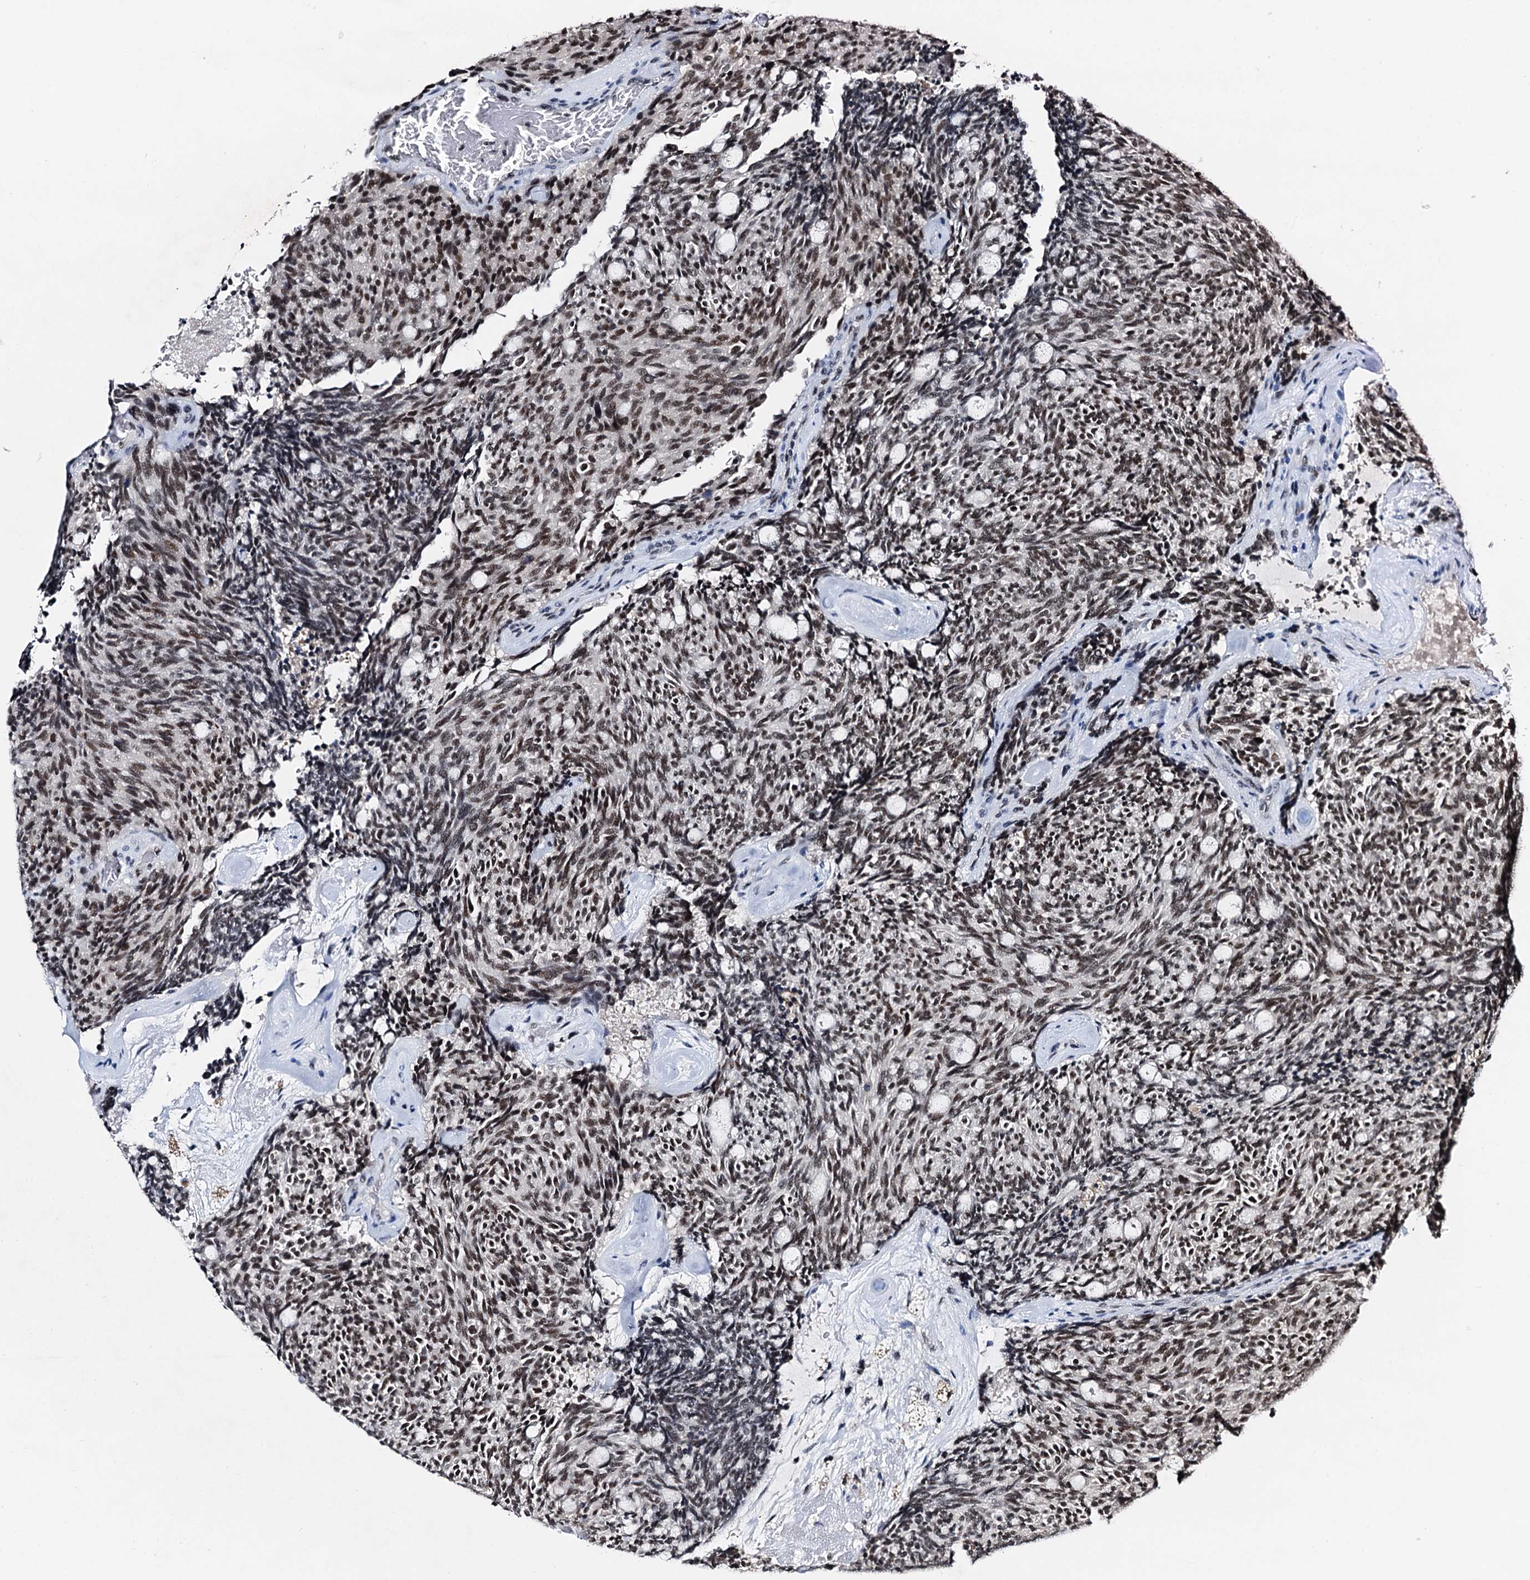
{"staining": {"intensity": "moderate", "quantity": ">75%", "location": "nuclear"}, "tissue": "carcinoid", "cell_type": "Tumor cells", "image_type": "cancer", "snomed": [{"axis": "morphology", "description": "Carcinoid, malignant, NOS"}, {"axis": "topography", "description": "Pancreas"}], "caption": "Immunohistochemistry photomicrograph of neoplastic tissue: human carcinoid stained using immunohistochemistry demonstrates medium levels of moderate protein expression localized specifically in the nuclear of tumor cells, appearing as a nuclear brown color.", "gene": "SNRPD1", "patient": {"sex": "female", "age": 54}}